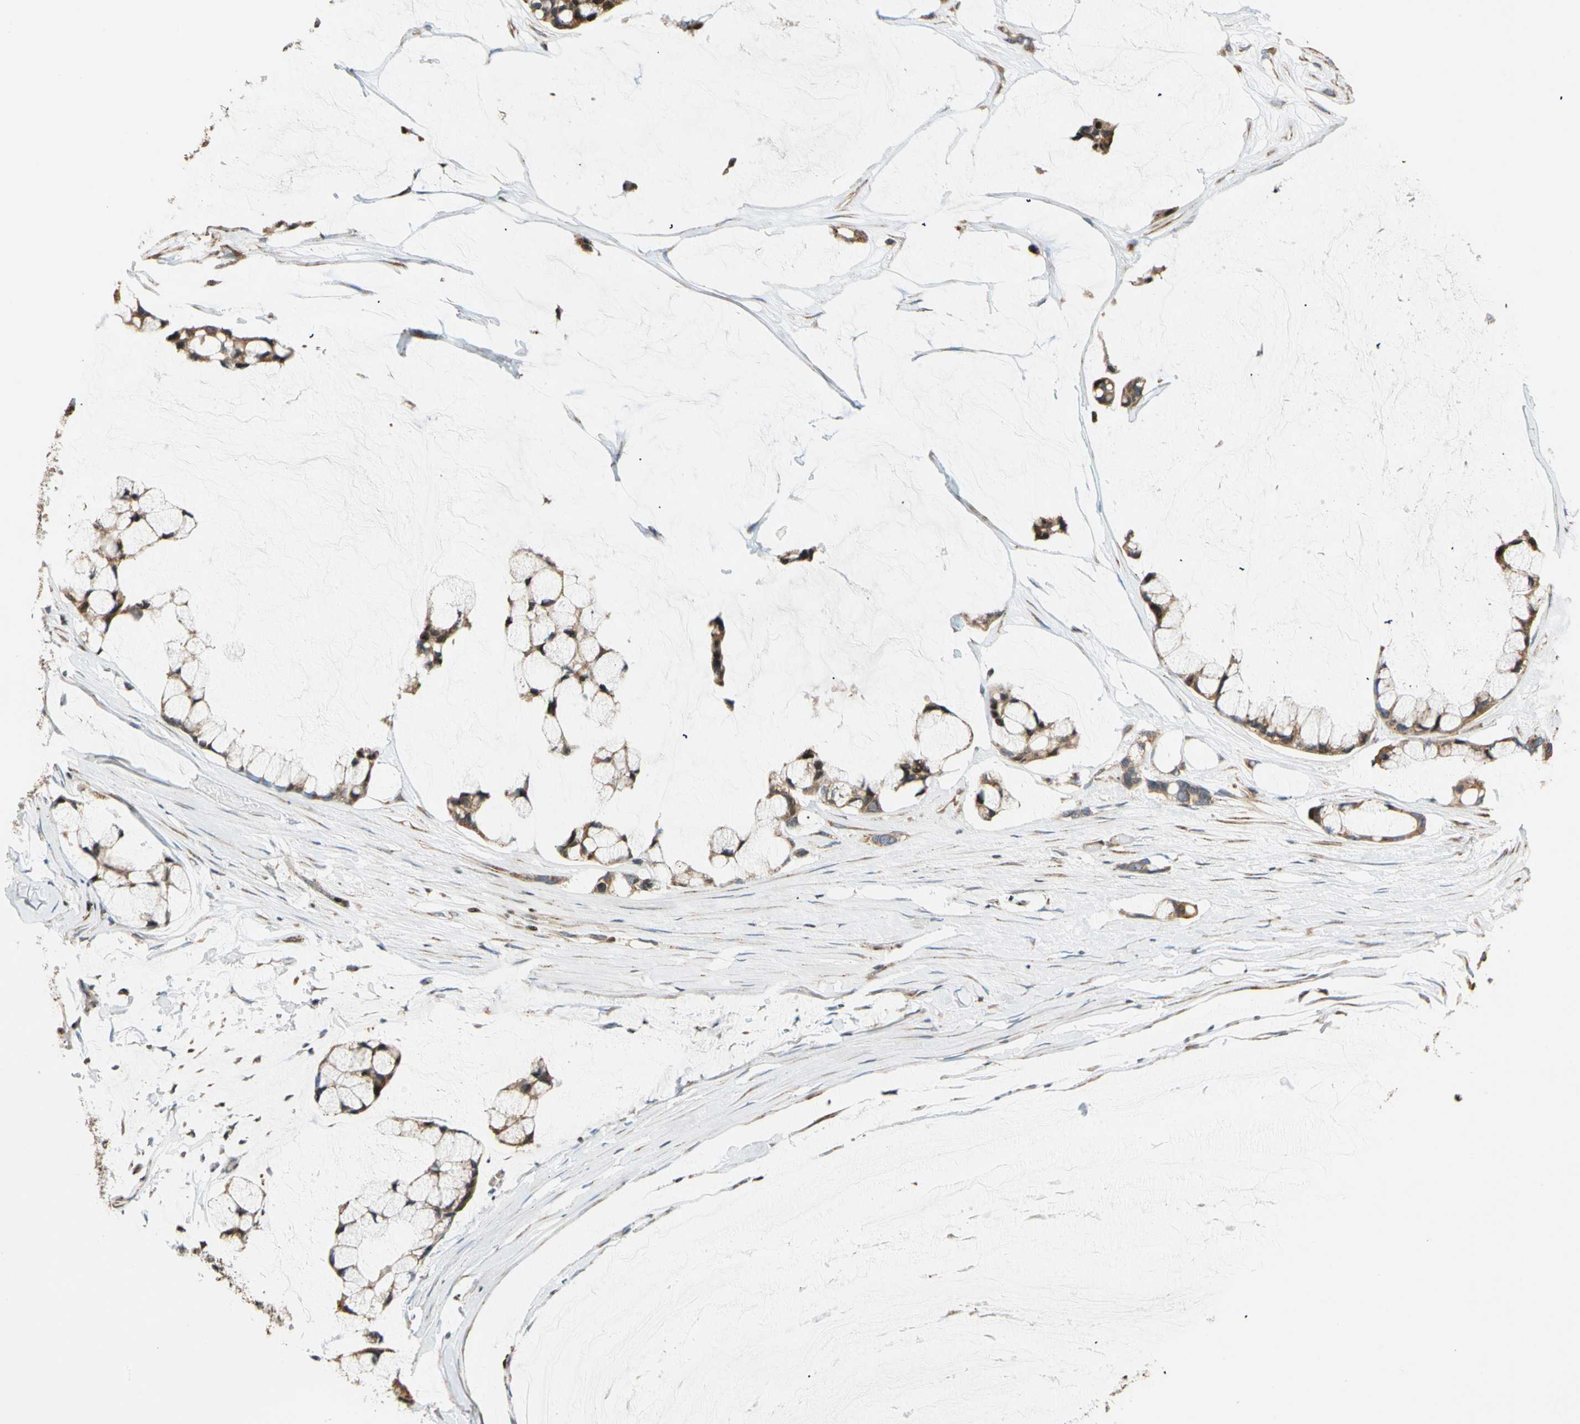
{"staining": {"intensity": "strong", "quantity": ">75%", "location": "cytoplasmic/membranous,nuclear"}, "tissue": "ovarian cancer", "cell_type": "Tumor cells", "image_type": "cancer", "snomed": [{"axis": "morphology", "description": "Cystadenocarcinoma, mucinous, NOS"}, {"axis": "topography", "description": "Ovary"}], "caption": "Tumor cells demonstrate high levels of strong cytoplasmic/membranous and nuclear expression in about >75% of cells in ovarian mucinous cystadenocarcinoma.", "gene": "IP6K2", "patient": {"sex": "female", "age": 39}}